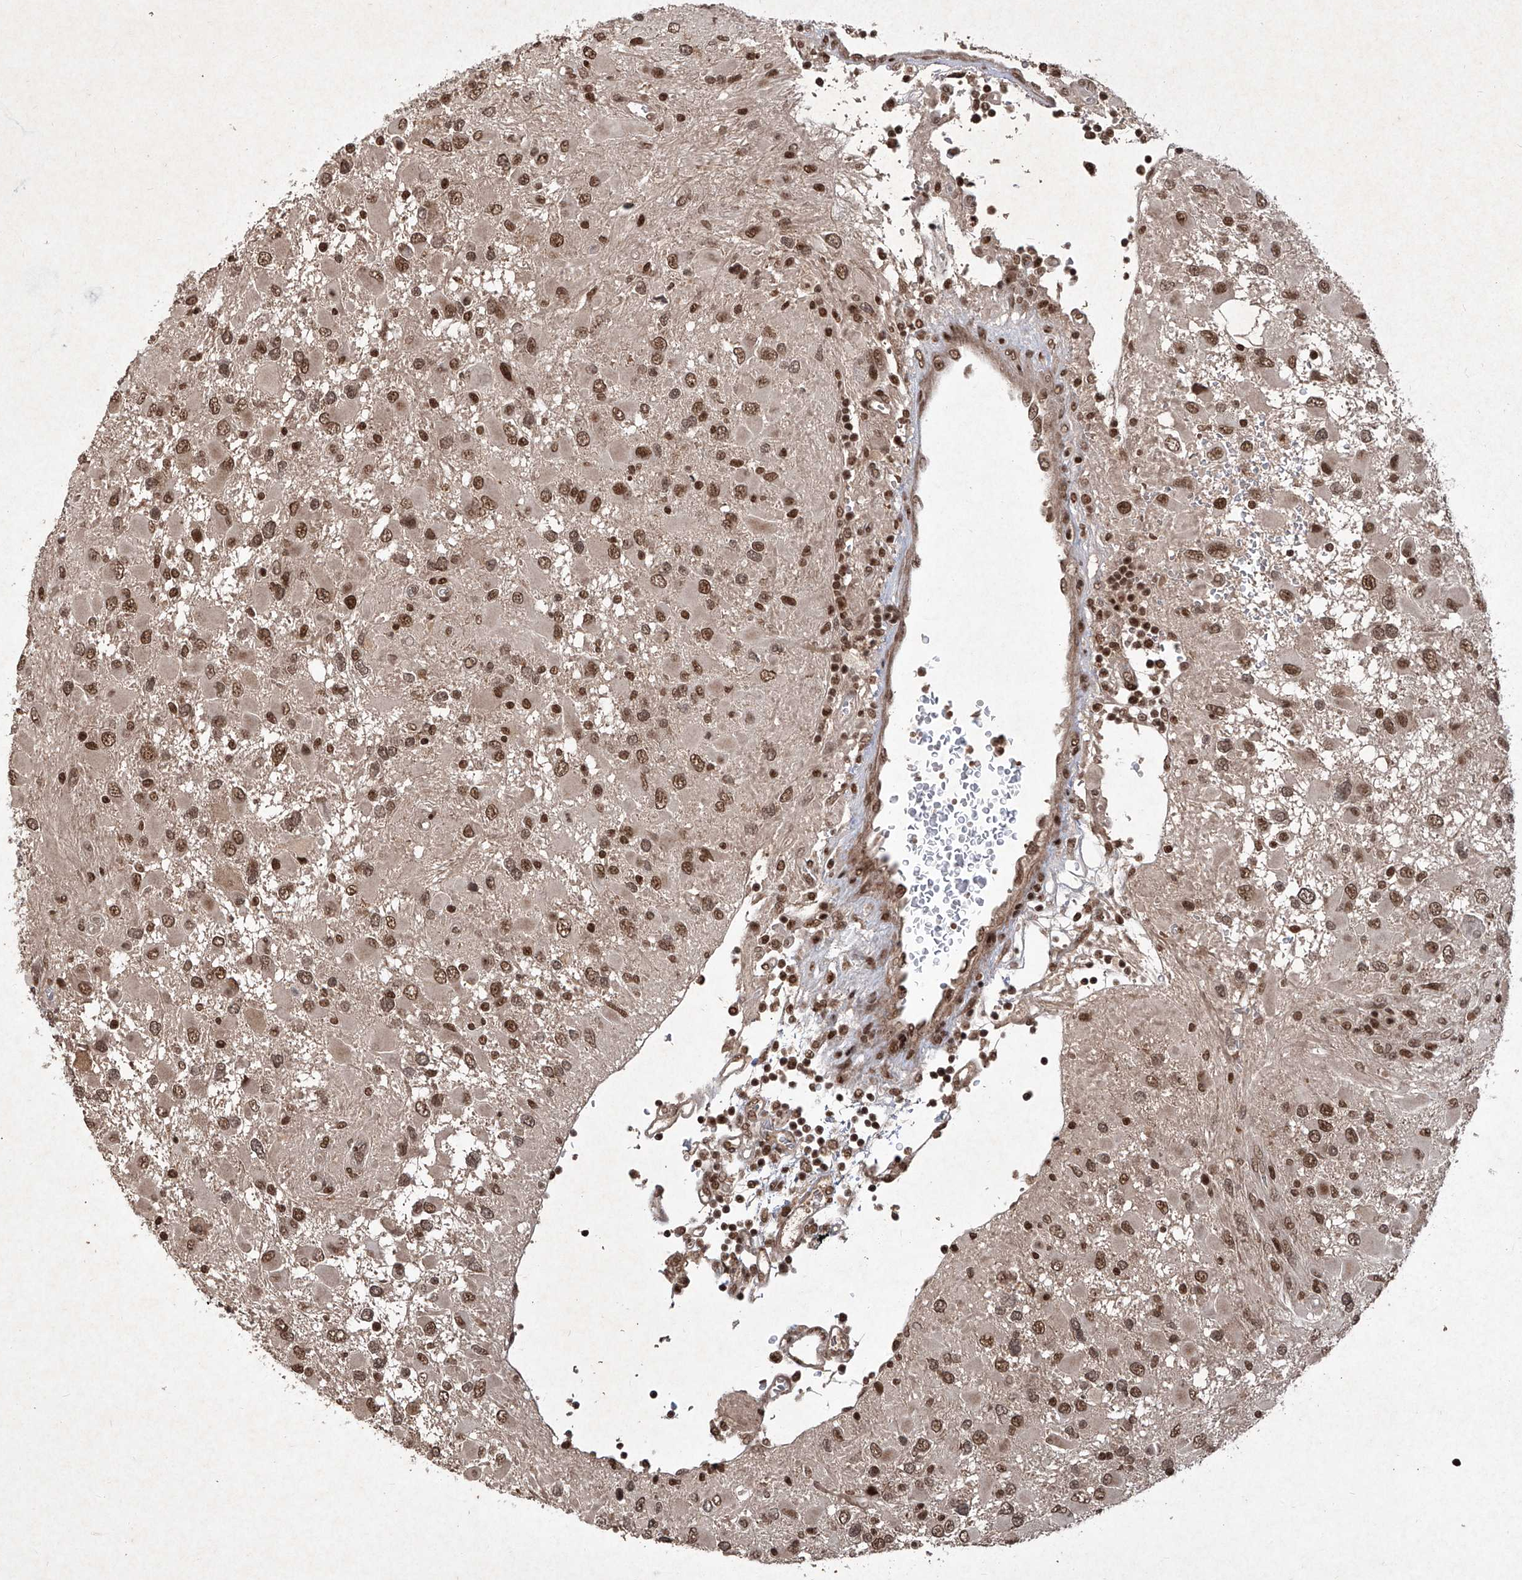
{"staining": {"intensity": "moderate", "quantity": ">75%", "location": "nuclear"}, "tissue": "glioma", "cell_type": "Tumor cells", "image_type": "cancer", "snomed": [{"axis": "morphology", "description": "Glioma, malignant, High grade"}, {"axis": "topography", "description": "Brain"}], "caption": "About >75% of tumor cells in human glioma demonstrate moderate nuclear protein expression as visualized by brown immunohistochemical staining.", "gene": "IRF2", "patient": {"sex": "male", "age": 53}}